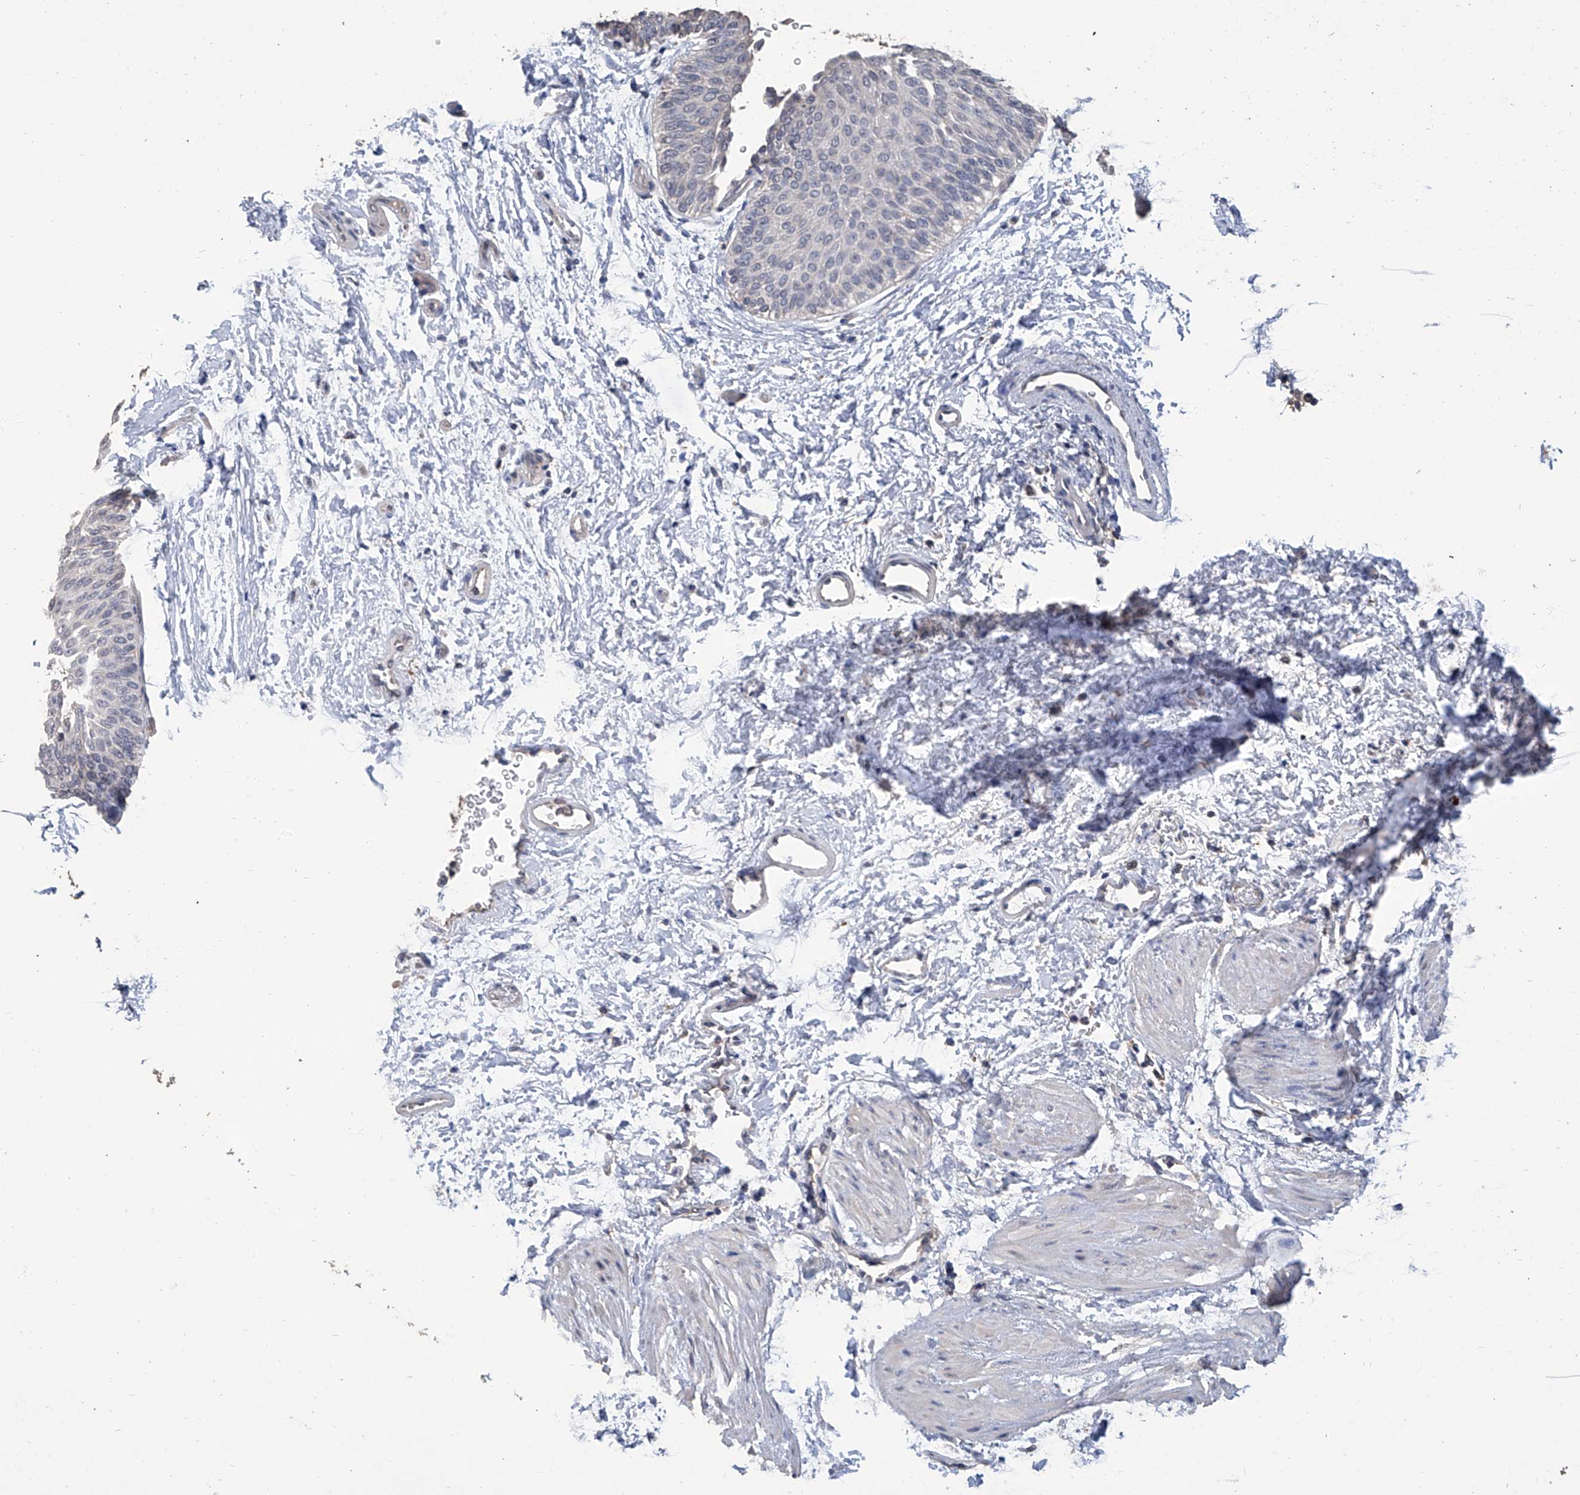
{"staining": {"intensity": "negative", "quantity": "none", "location": "none"}, "tissue": "urothelial cancer", "cell_type": "Tumor cells", "image_type": "cancer", "snomed": [{"axis": "morphology", "description": "Urothelial carcinoma, Low grade"}, {"axis": "topography", "description": "Urinary bladder"}], "caption": "This is an IHC micrograph of urothelial cancer. There is no staining in tumor cells.", "gene": "GPT", "patient": {"sex": "female", "age": 60}}